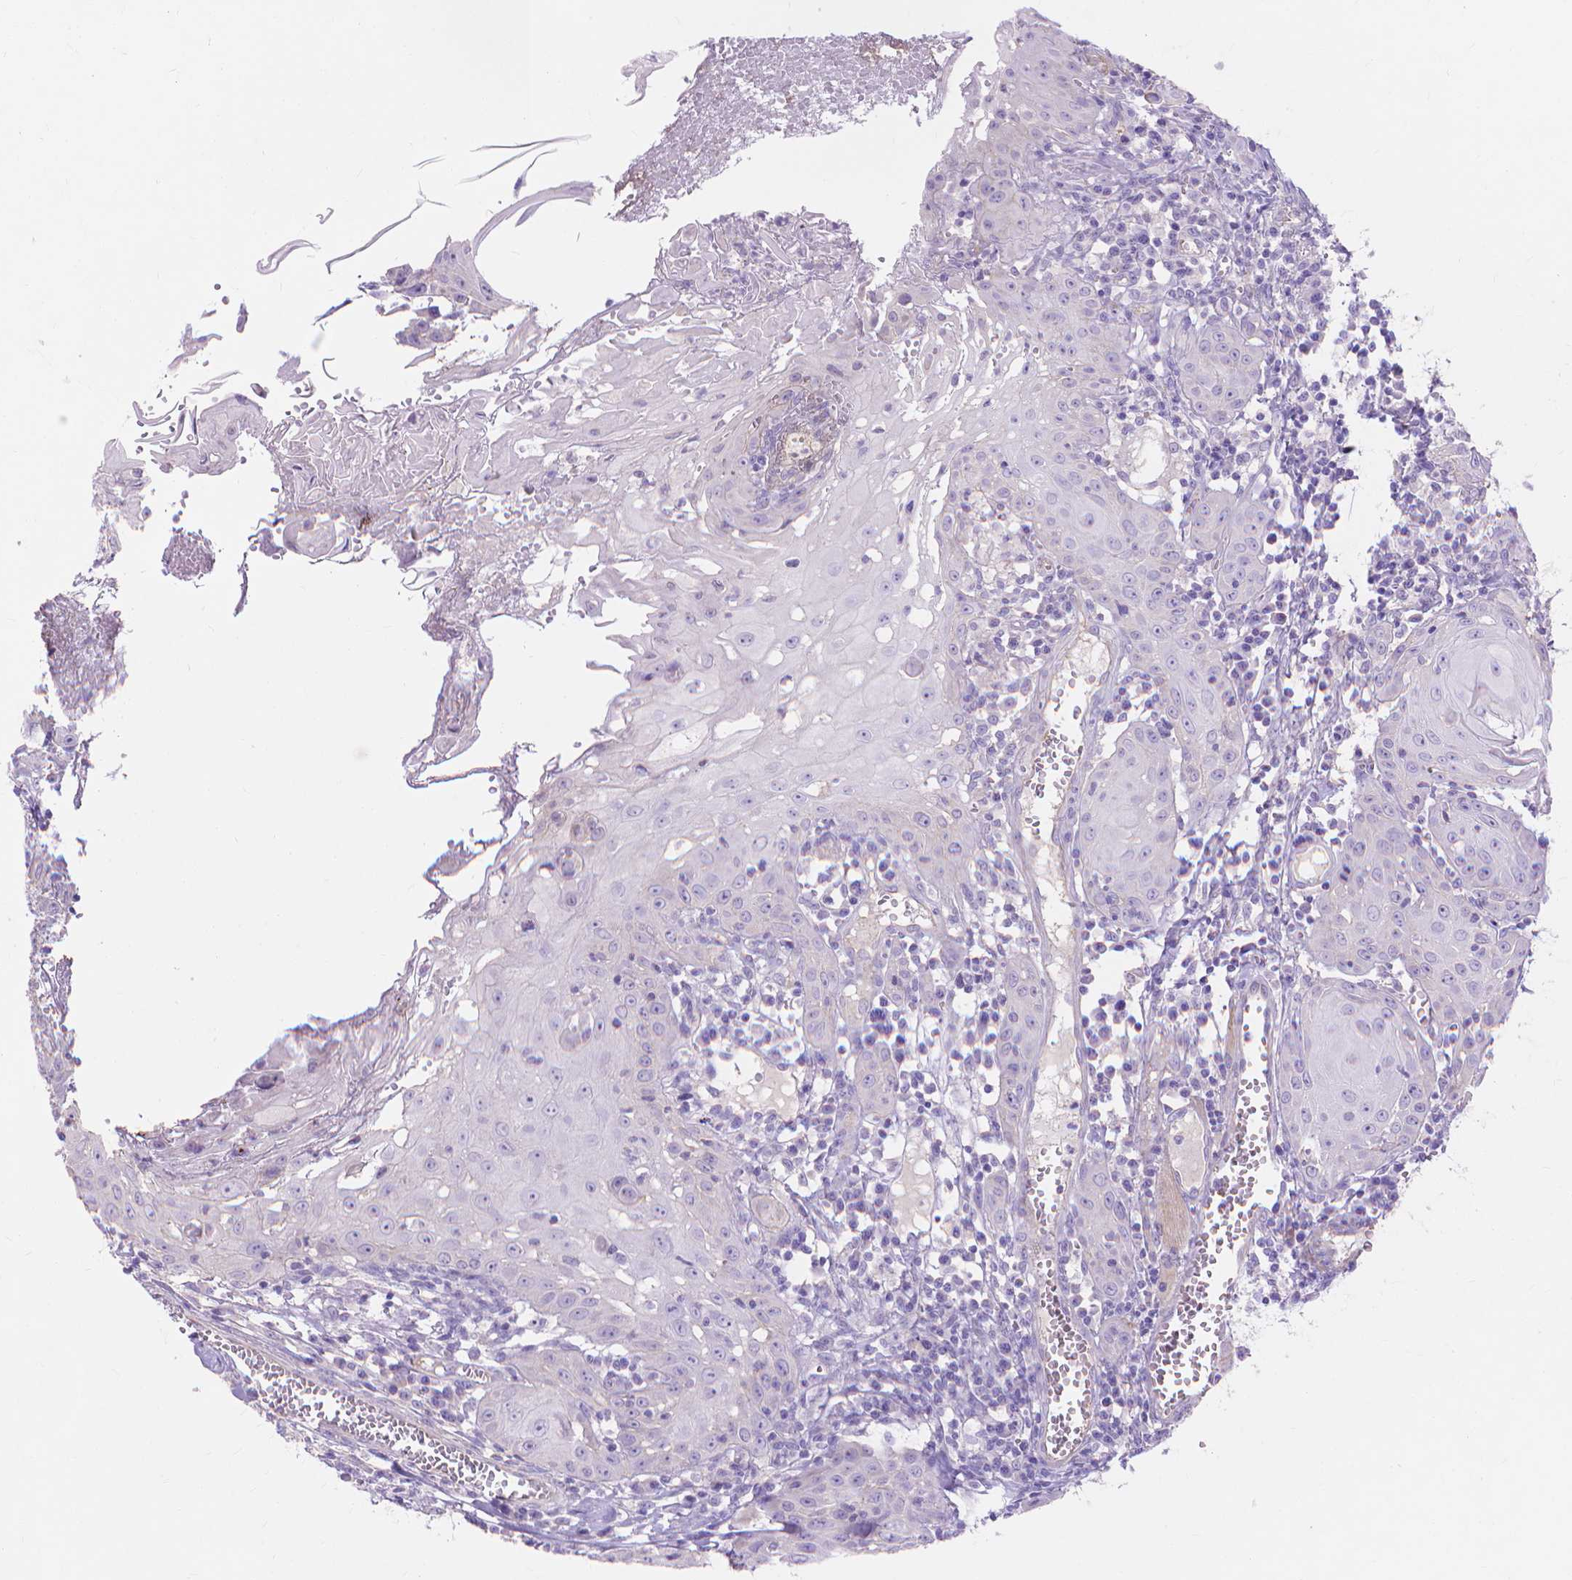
{"staining": {"intensity": "negative", "quantity": "none", "location": "none"}, "tissue": "head and neck cancer", "cell_type": "Tumor cells", "image_type": "cancer", "snomed": [{"axis": "morphology", "description": "Squamous cell carcinoma, NOS"}, {"axis": "topography", "description": "Head-Neck"}], "caption": "Tumor cells show no significant expression in squamous cell carcinoma (head and neck).", "gene": "MBLAC1", "patient": {"sex": "female", "age": 80}}